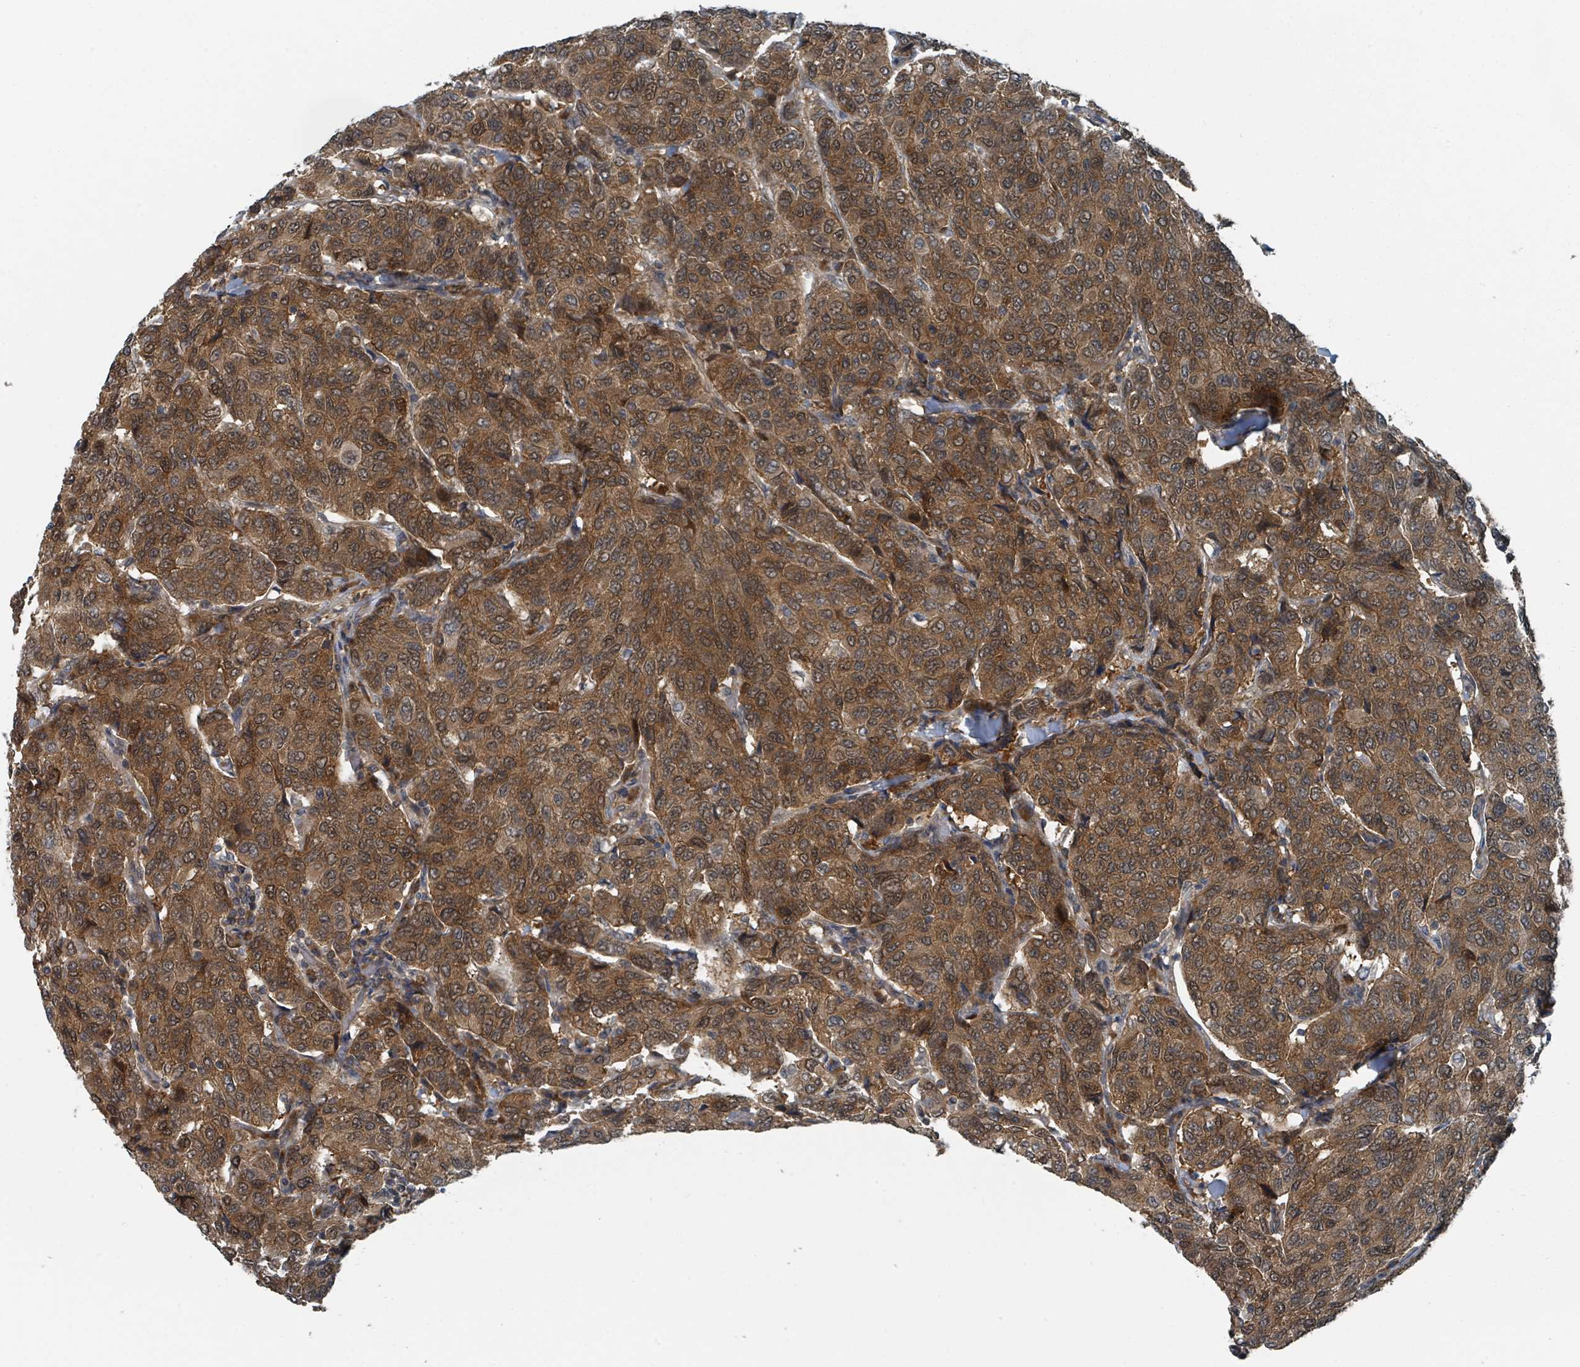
{"staining": {"intensity": "moderate", "quantity": ">75%", "location": "cytoplasmic/membranous,nuclear"}, "tissue": "breast cancer", "cell_type": "Tumor cells", "image_type": "cancer", "snomed": [{"axis": "morphology", "description": "Duct carcinoma"}, {"axis": "topography", "description": "Breast"}], "caption": "Human breast cancer (infiltrating ductal carcinoma) stained with a brown dye demonstrates moderate cytoplasmic/membranous and nuclear positive positivity in about >75% of tumor cells.", "gene": "GOLGA7", "patient": {"sex": "female", "age": 55}}